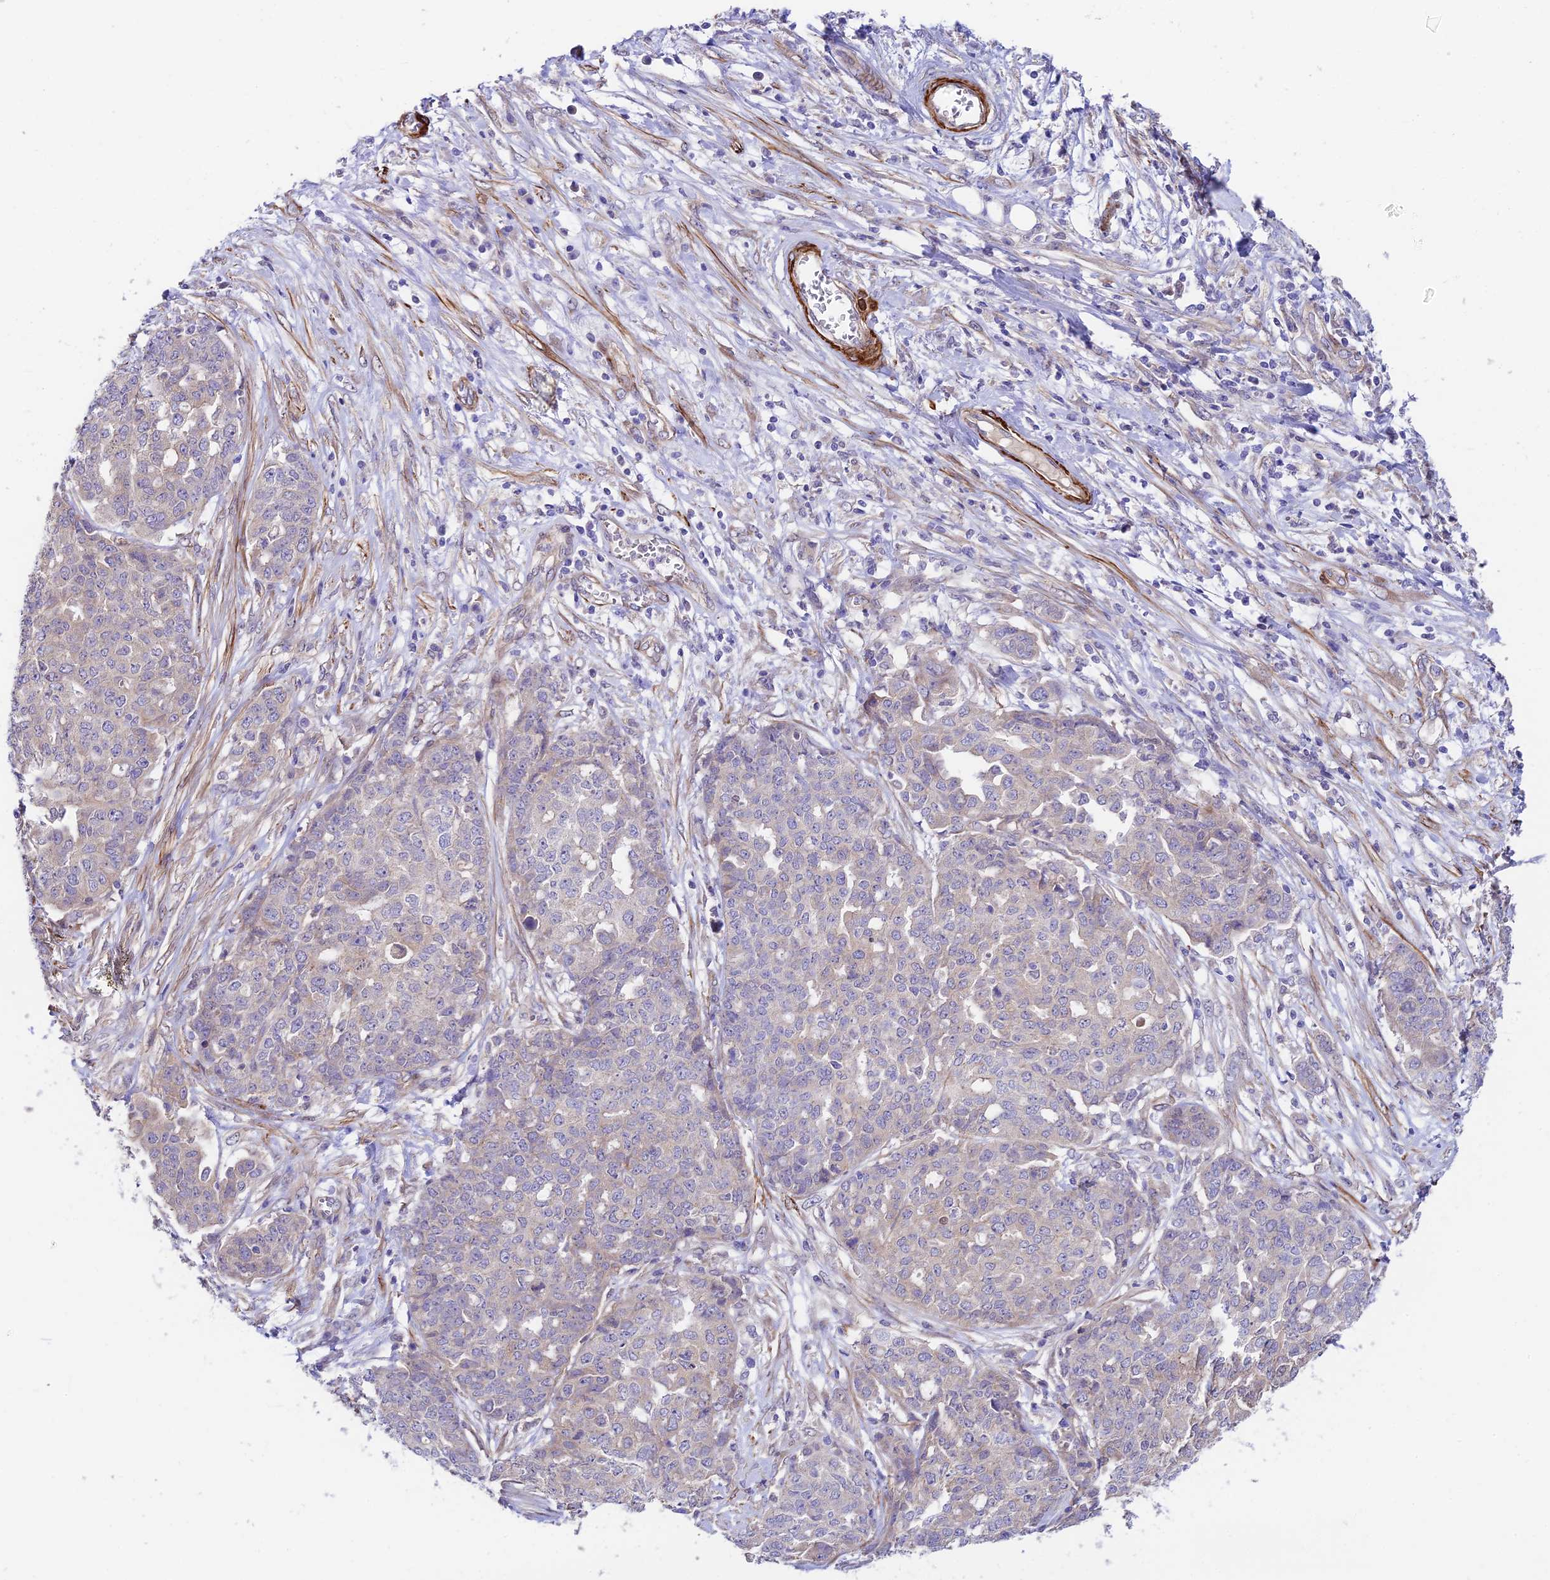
{"staining": {"intensity": "weak", "quantity": "<25%", "location": "cytoplasmic/membranous"}, "tissue": "ovarian cancer", "cell_type": "Tumor cells", "image_type": "cancer", "snomed": [{"axis": "morphology", "description": "Cystadenocarcinoma, serous, NOS"}, {"axis": "topography", "description": "Soft tissue"}, {"axis": "topography", "description": "Ovary"}], "caption": "Immunohistochemistry histopathology image of neoplastic tissue: human ovarian serous cystadenocarcinoma stained with DAB (3,3'-diaminobenzidine) demonstrates no significant protein positivity in tumor cells.", "gene": "ANKRD50", "patient": {"sex": "female", "age": 57}}